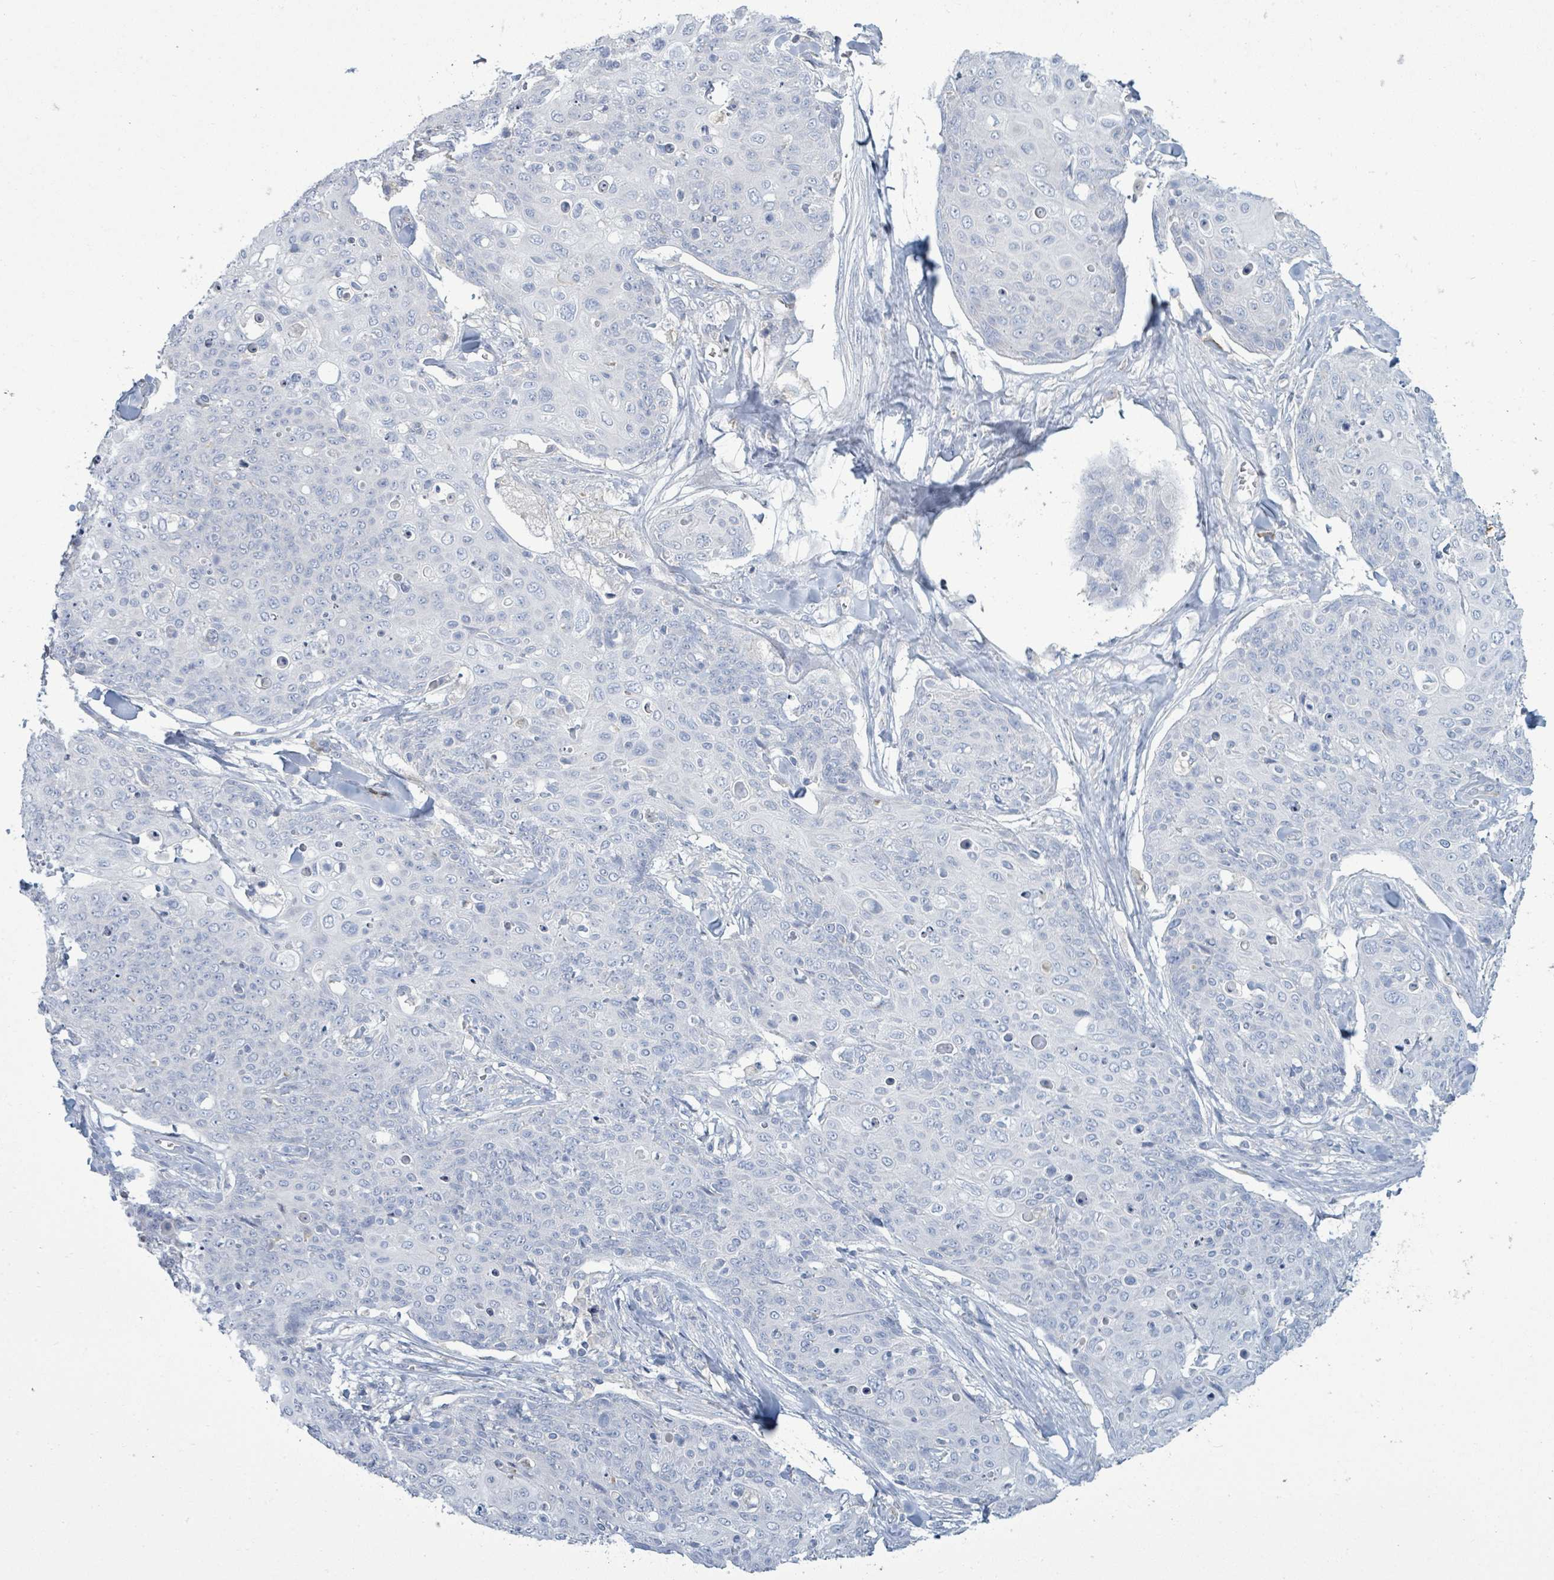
{"staining": {"intensity": "negative", "quantity": "none", "location": "none"}, "tissue": "skin cancer", "cell_type": "Tumor cells", "image_type": "cancer", "snomed": [{"axis": "morphology", "description": "Squamous cell carcinoma, NOS"}, {"axis": "topography", "description": "Skin"}, {"axis": "topography", "description": "Vulva"}], "caption": "Protein analysis of squamous cell carcinoma (skin) demonstrates no significant positivity in tumor cells.", "gene": "SIRPB1", "patient": {"sex": "female", "age": 85}}